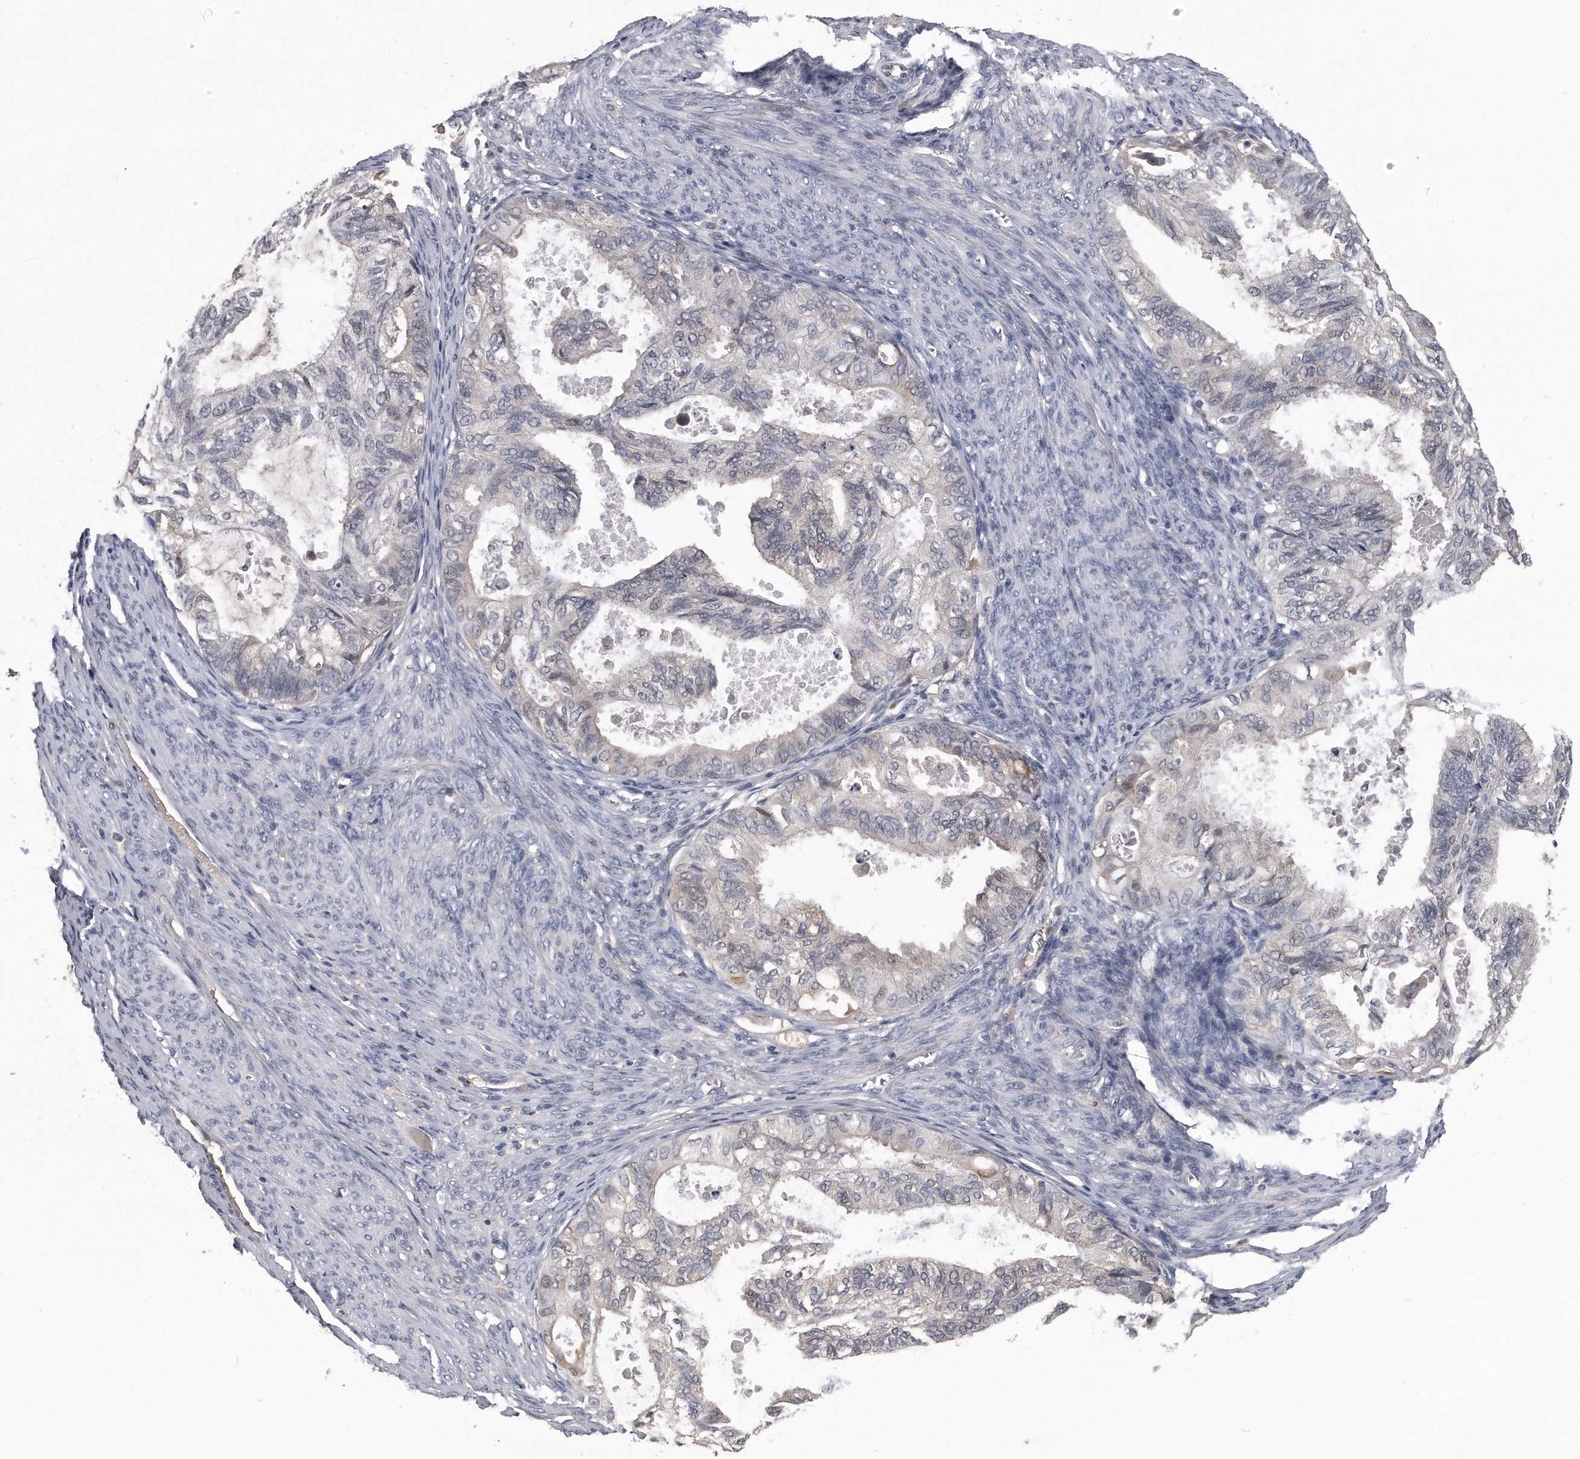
{"staining": {"intensity": "weak", "quantity": "<25%", "location": "cytoplasmic/membranous"}, "tissue": "cervical cancer", "cell_type": "Tumor cells", "image_type": "cancer", "snomed": [{"axis": "morphology", "description": "Normal tissue, NOS"}, {"axis": "morphology", "description": "Adenocarcinoma, NOS"}, {"axis": "topography", "description": "Cervix"}, {"axis": "topography", "description": "Endometrium"}], "caption": "IHC histopathology image of cervical cancer stained for a protein (brown), which exhibits no positivity in tumor cells.", "gene": "PDXK", "patient": {"sex": "female", "age": 86}}